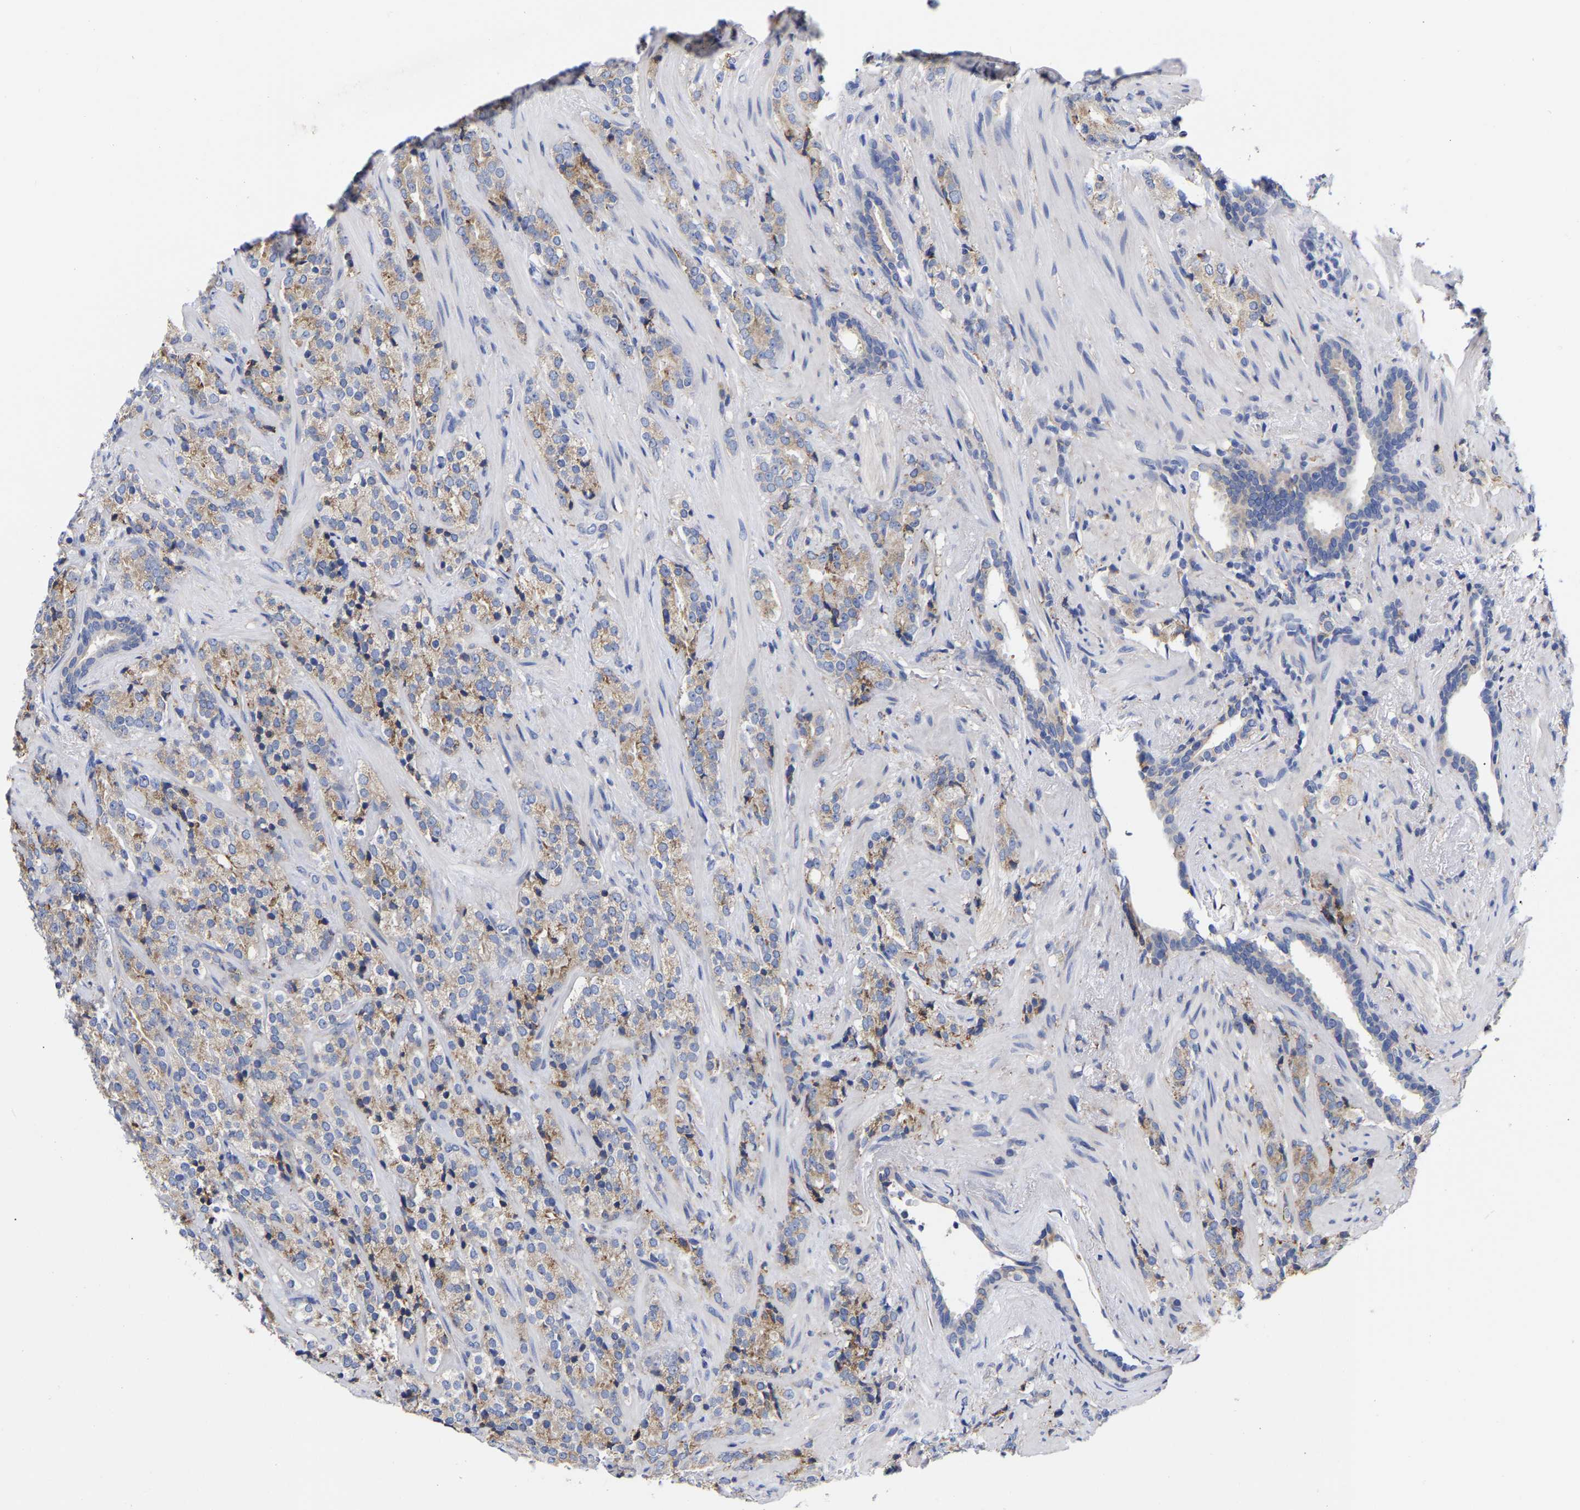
{"staining": {"intensity": "weak", "quantity": ">75%", "location": "cytoplasmic/membranous"}, "tissue": "prostate cancer", "cell_type": "Tumor cells", "image_type": "cancer", "snomed": [{"axis": "morphology", "description": "Adenocarcinoma, High grade"}, {"axis": "topography", "description": "Prostate"}], "caption": "Tumor cells demonstrate weak cytoplasmic/membranous positivity in about >75% of cells in prostate high-grade adenocarcinoma.", "gene": "CFAP298", "patient": {"sex": "male", "age": 71}}